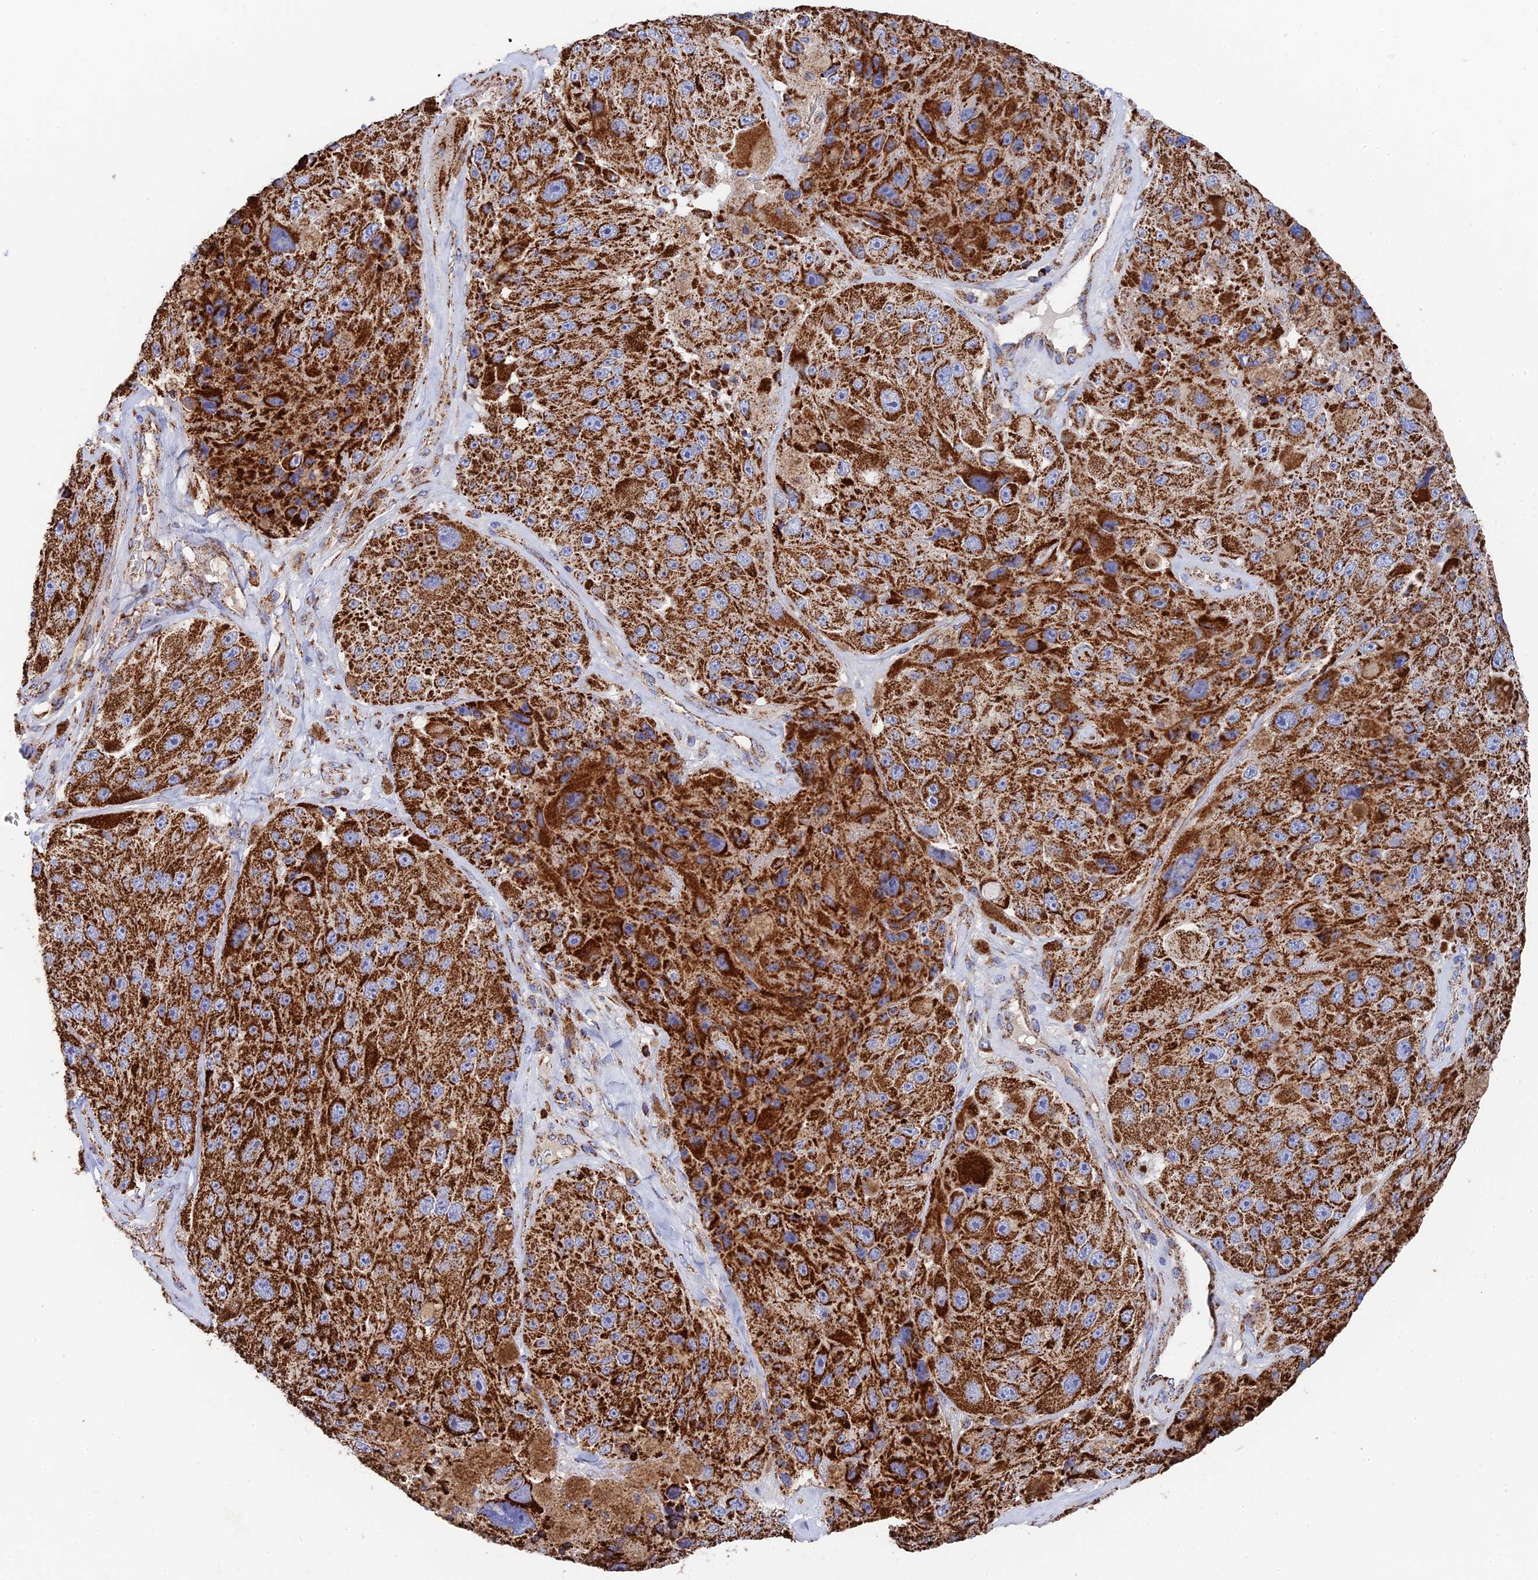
{"staining": {"intensity": "strong", "quantity": ">75%", "location": "cytoplasmic/membranous"}, "tissue": "melanoma", "cell_type": "Tumor cells", "image_type": "cancer", "snomed": [{"axis": "morphology", "description": "Malignant melanoma, Metastatic site"}, {"axis": "topography", "description": "Lymph node"}], "caption": "Protein positivity by IHC exhibits strong cytoplasmic/membranous positivity in approximately >75% of tumor cells in melanoma.", "gene": "HAUS8", "patient": {"sex": "male", "age": 62}}